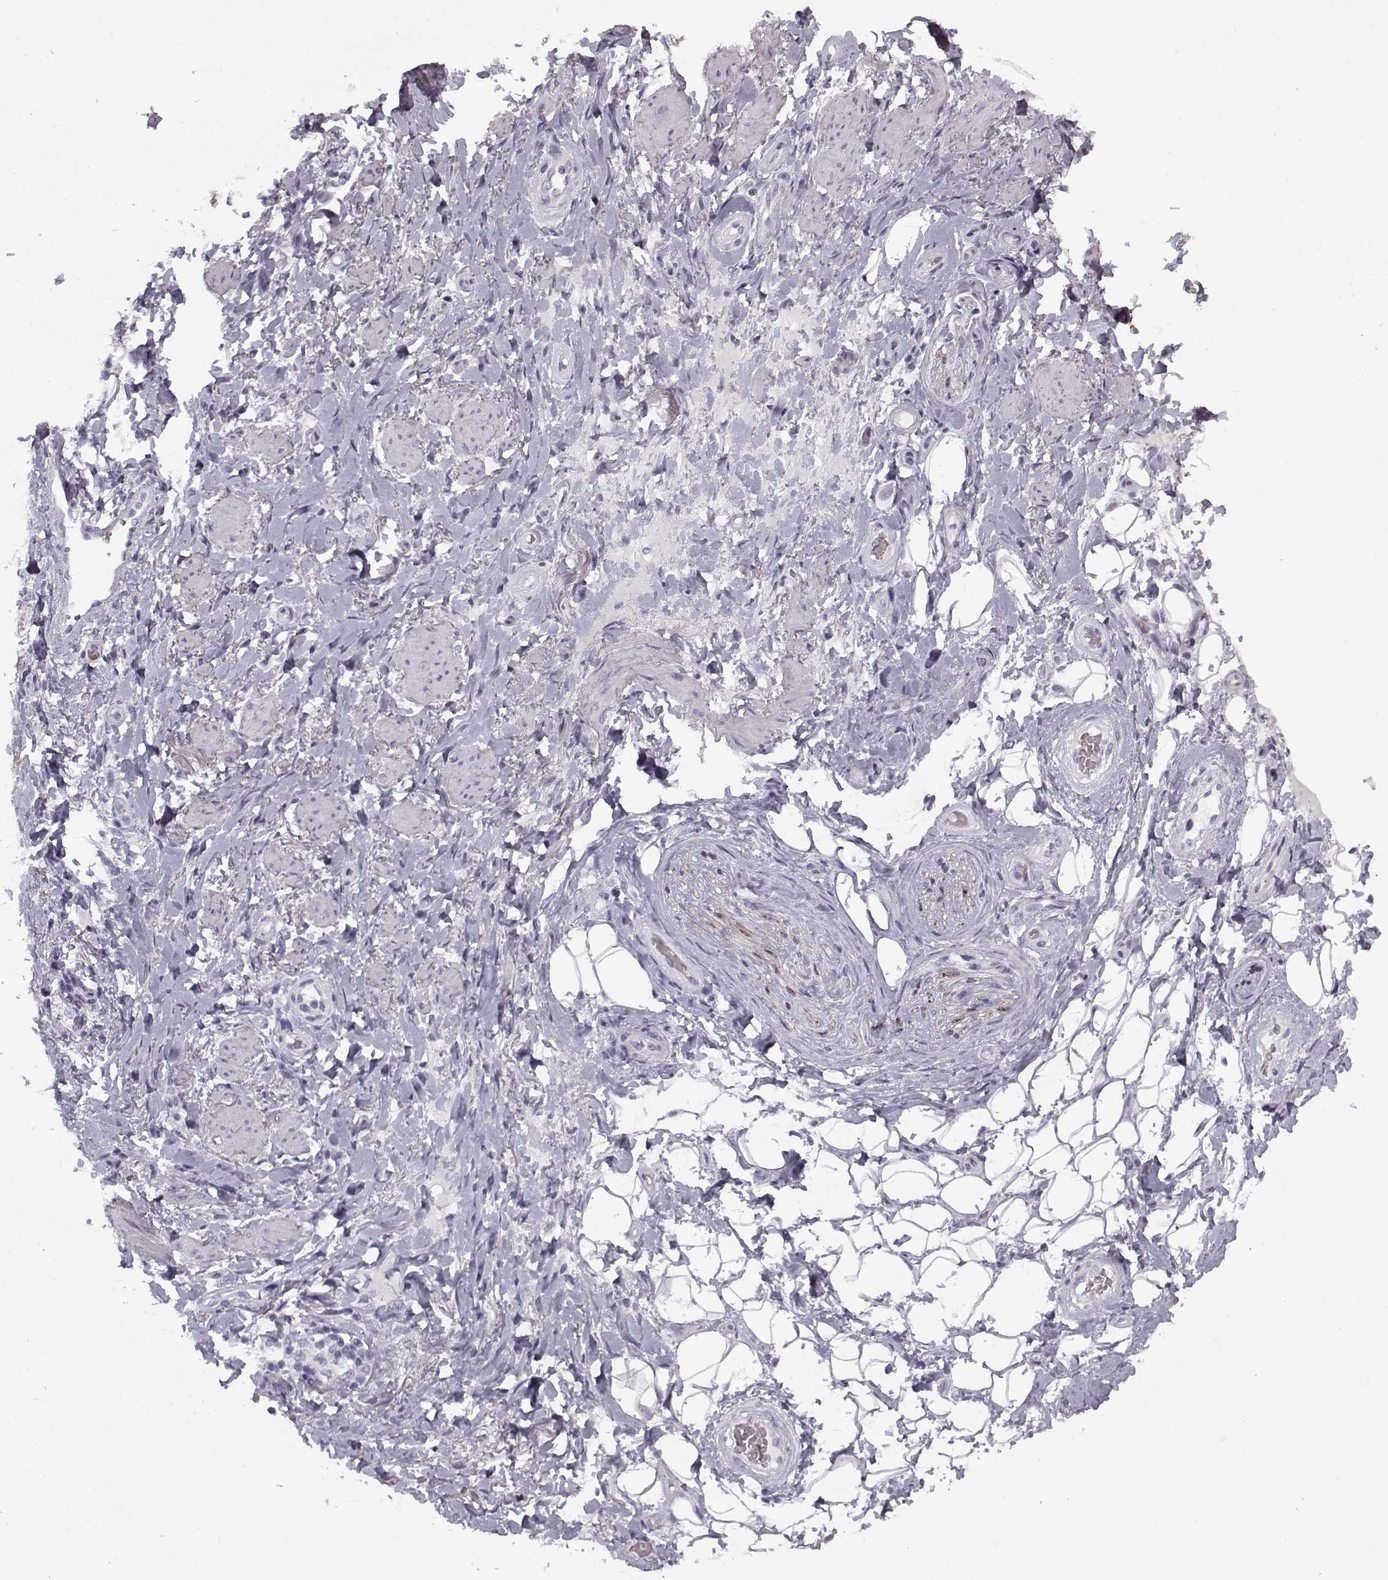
{"staining": {"intensity": "negative", "quantity": "none", "location": "none"}, "tissue": "adipose tissue", "cell_type": "Adipocytes", "image_type": "normal", "snomed": [{"axis": "morphology", "description": "Normal tissue, NOS"}, {"axis": "topography", "description": "Anal"}, {"axis": "topography", "description": "Peripheral nerve tissue"}], "caption": "IHC image of normal adipose tissue: adipose tissue stained with DAB (3,3'-diaminobenzidine) exhibits no significant protein positivity in adipocytes.", "gene": "SNCA", "patient": {"sex": "male", "age": 53}}